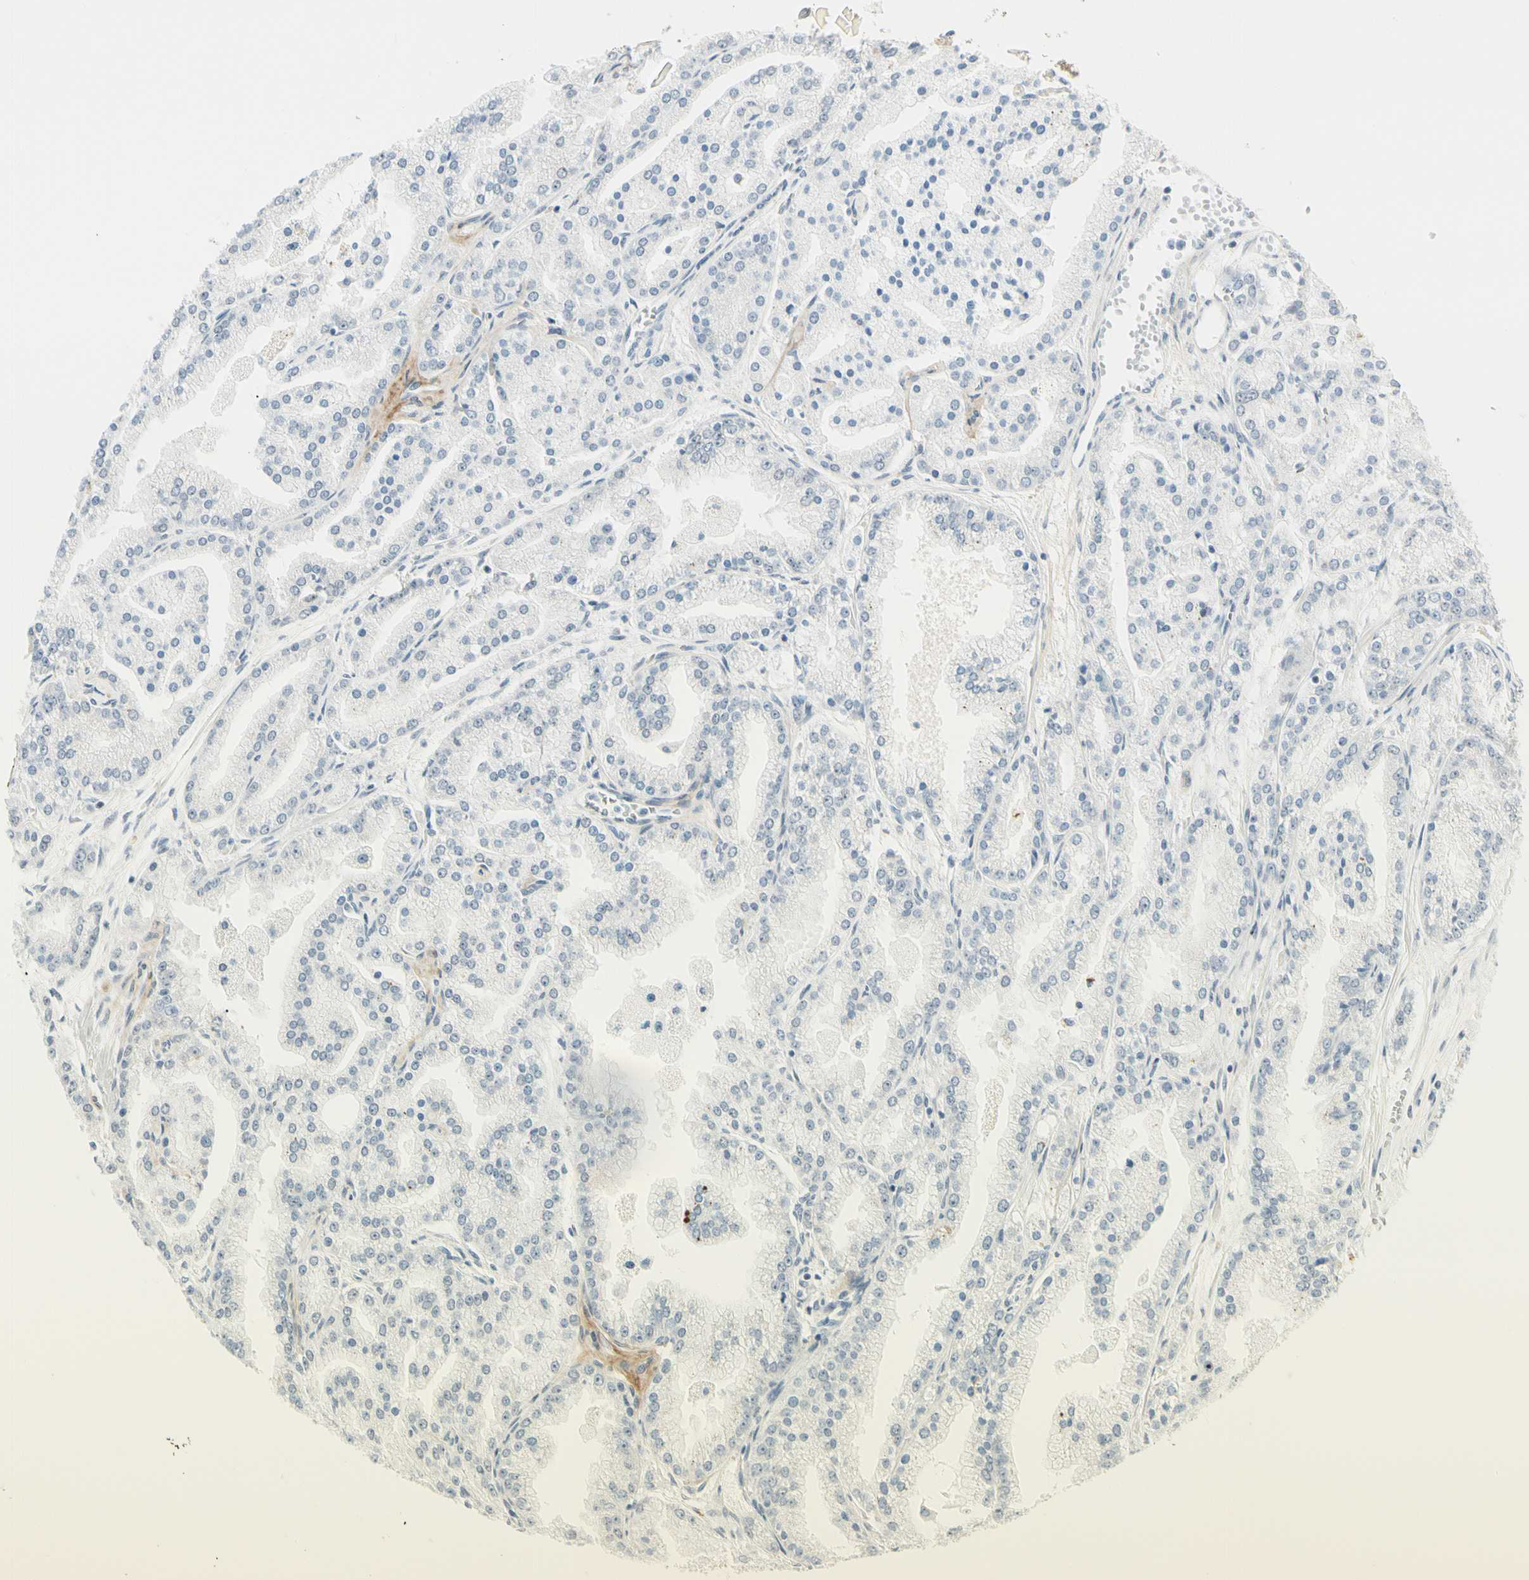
{"staining": {"intensity": "negative", "quantity": "none", "location": "none"}, "tissue": "prostate cancer", "cell_type": "Tumor cells", "image_type": "cancer", "snomed": [{"axis": "morphology", "description": "Adenocarcinoma, High grade"}, {"axis": "topography", "description": "Prostate"}], "caption": "This is an immunohistochemistry histopathology image of human prostate cancer (high-grade adenocarcinoma). There is no staining in tumor cells.", "gene": "ASPN", "patient": {"sex": "male", "age": 61}}